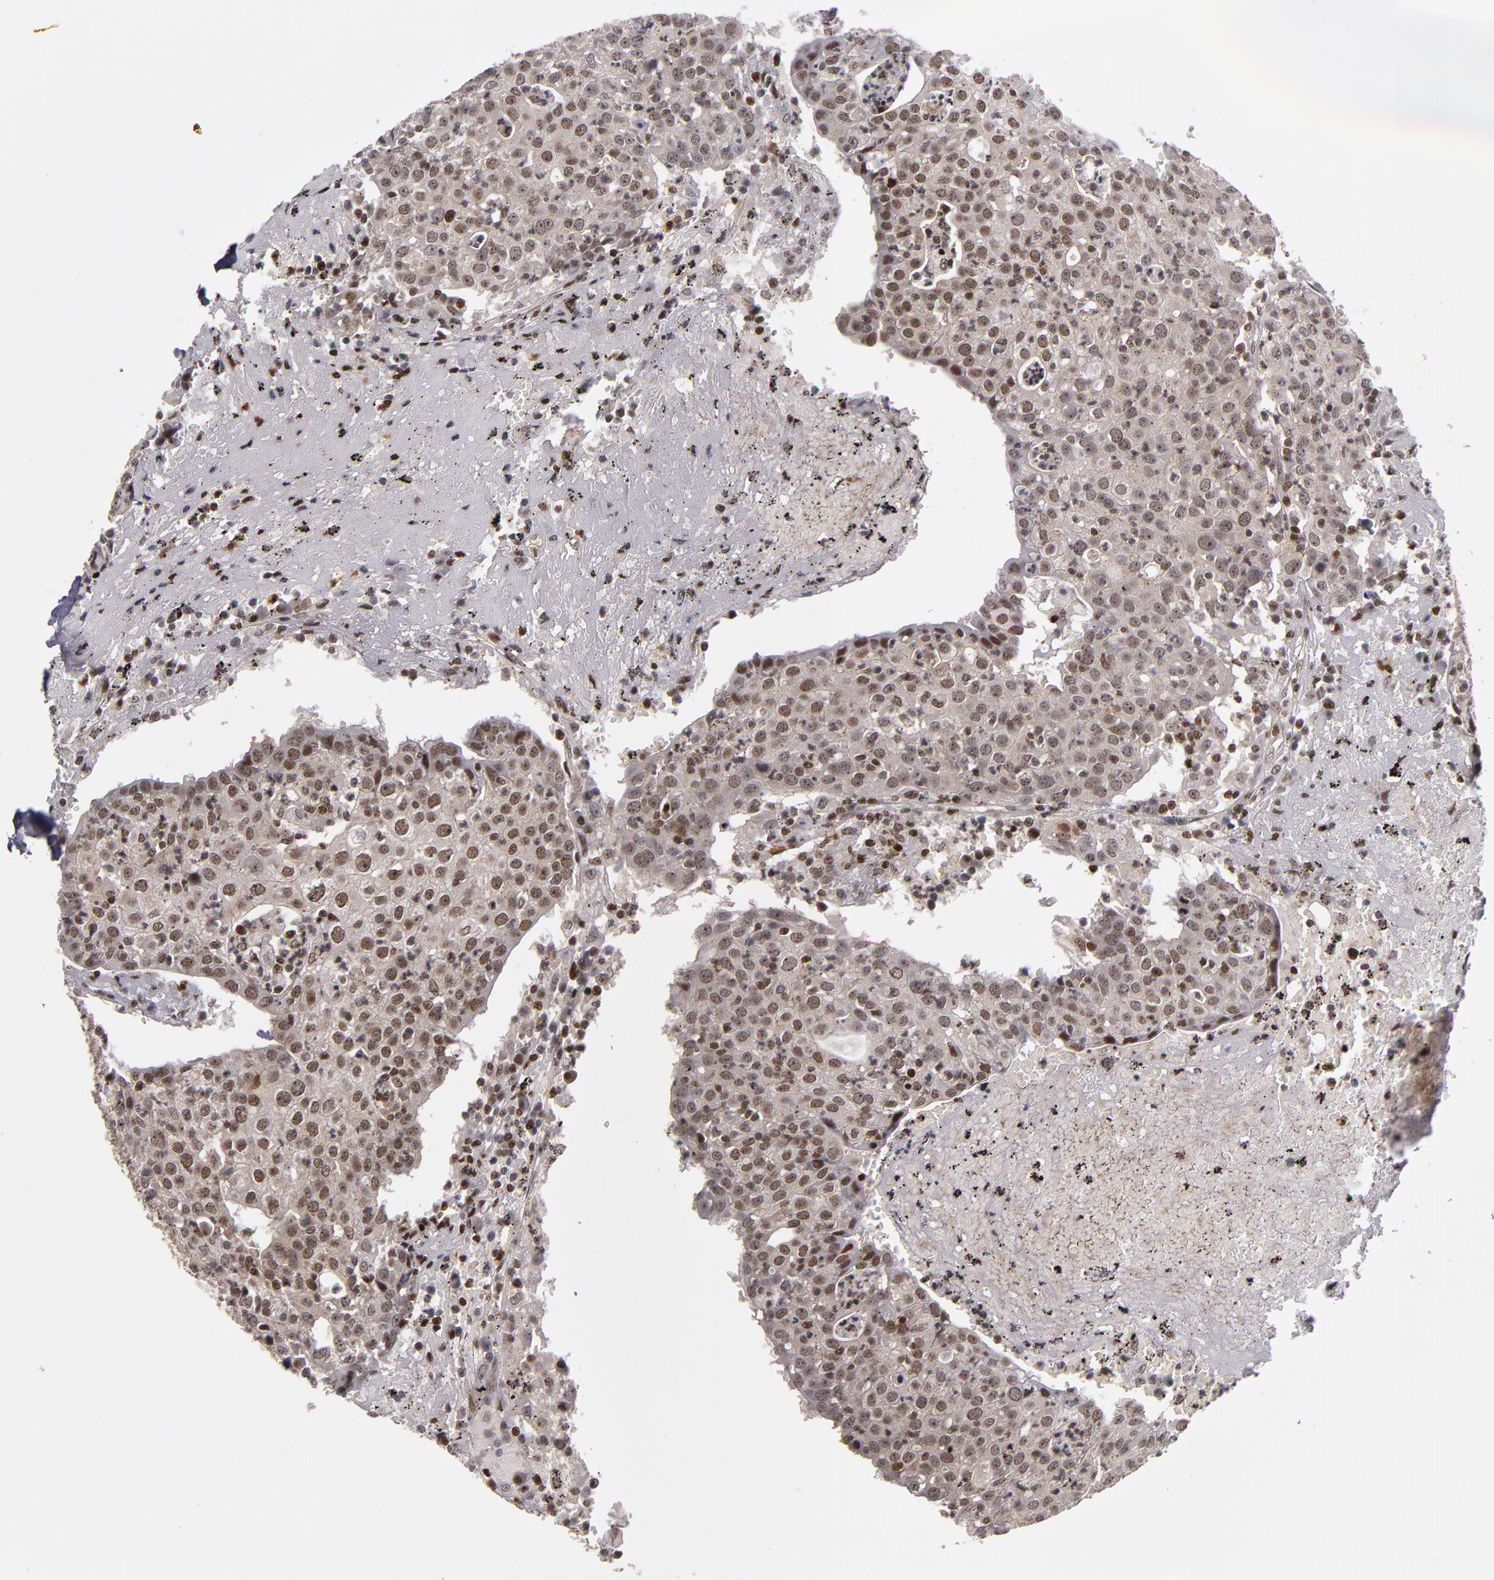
{"staining": {"intensity": "moderate", "quantity": ">75%", "location": "nuclear"}, "tissue": "head and neck cancer", "cell_type": "Tumor cells", "image_type": "cancer", "snomed": [{"axis": "morphology", "description": "Adenocarcinoma, NOS"}, {"axis": "topography", "description": "Salivary gland"}, {"axis": "topography", "description": "Head-Neck"}], "caption": "The immunohistochemical stain labels moderate nuclear expression in tumor cells of head and neck adenocarcinoma tissue.", "gene": "KDM6A", "patient": {"sex": "female", "age": 65}}